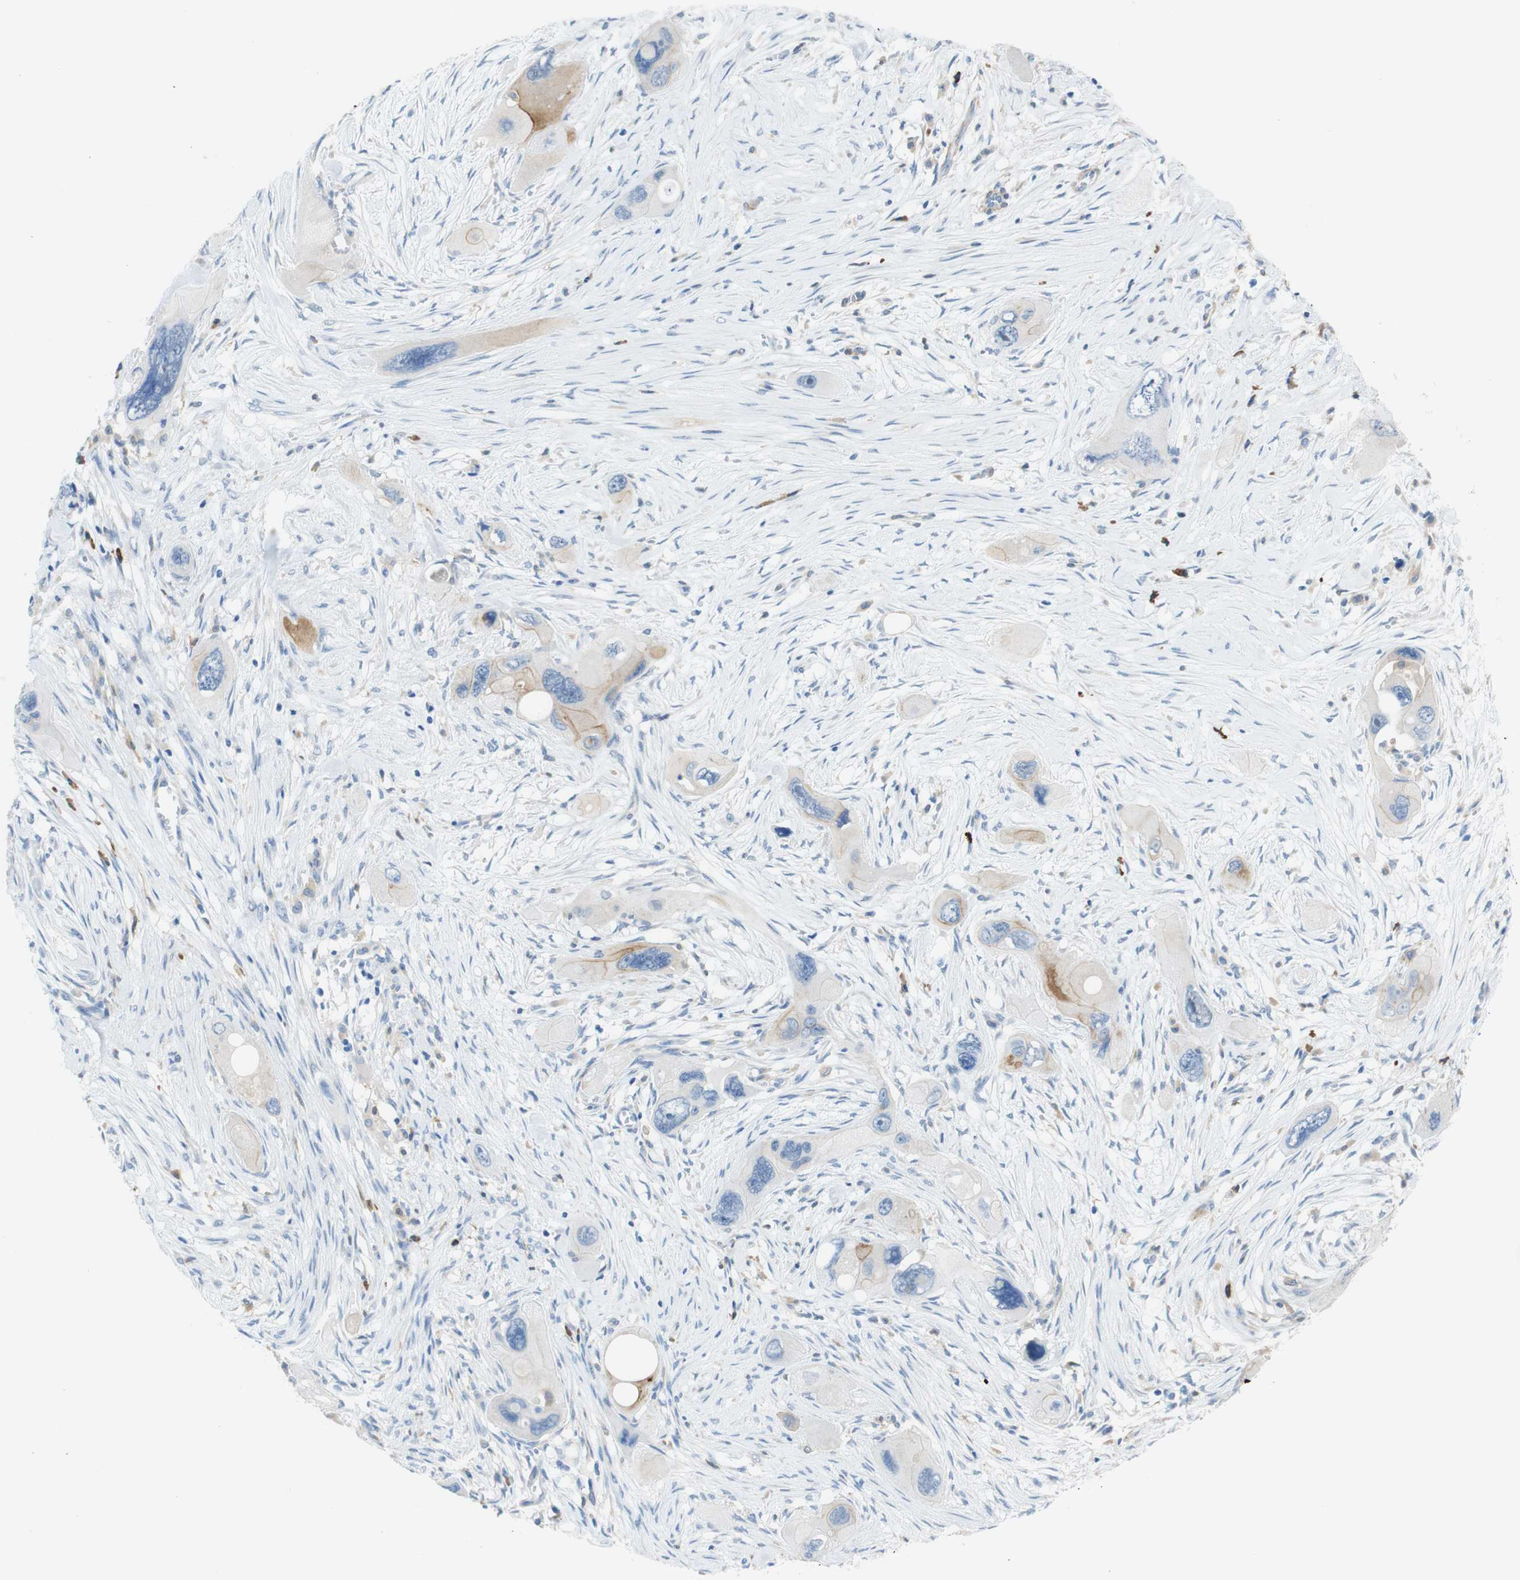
{"staining": {"intensity": "moderate", "quantity": "25%-75%", "location": "cytoplasmic/membranous"}, "tissue": "pancreatic cancer", "cell_type": "Tumor cells", "image_type": "cancer", "snomed": [{"axis": "morphology", "description": "Adenocarcinoma, NOS"}, {"axis": "topography", "description": "Pancreas"}], "caption": "DAB immunohistochemical staining of human pancreatic cancer reveals moderate cytoplasmic/membranous protein expression in approximately 25%-75% of tumor cells. (DAB (3,3'-diaminobenzidine) = brown stain, brightfield microscopy at high magnification).", "gene": "CLMN", "patient": {"sex": "male", "age": 73}}